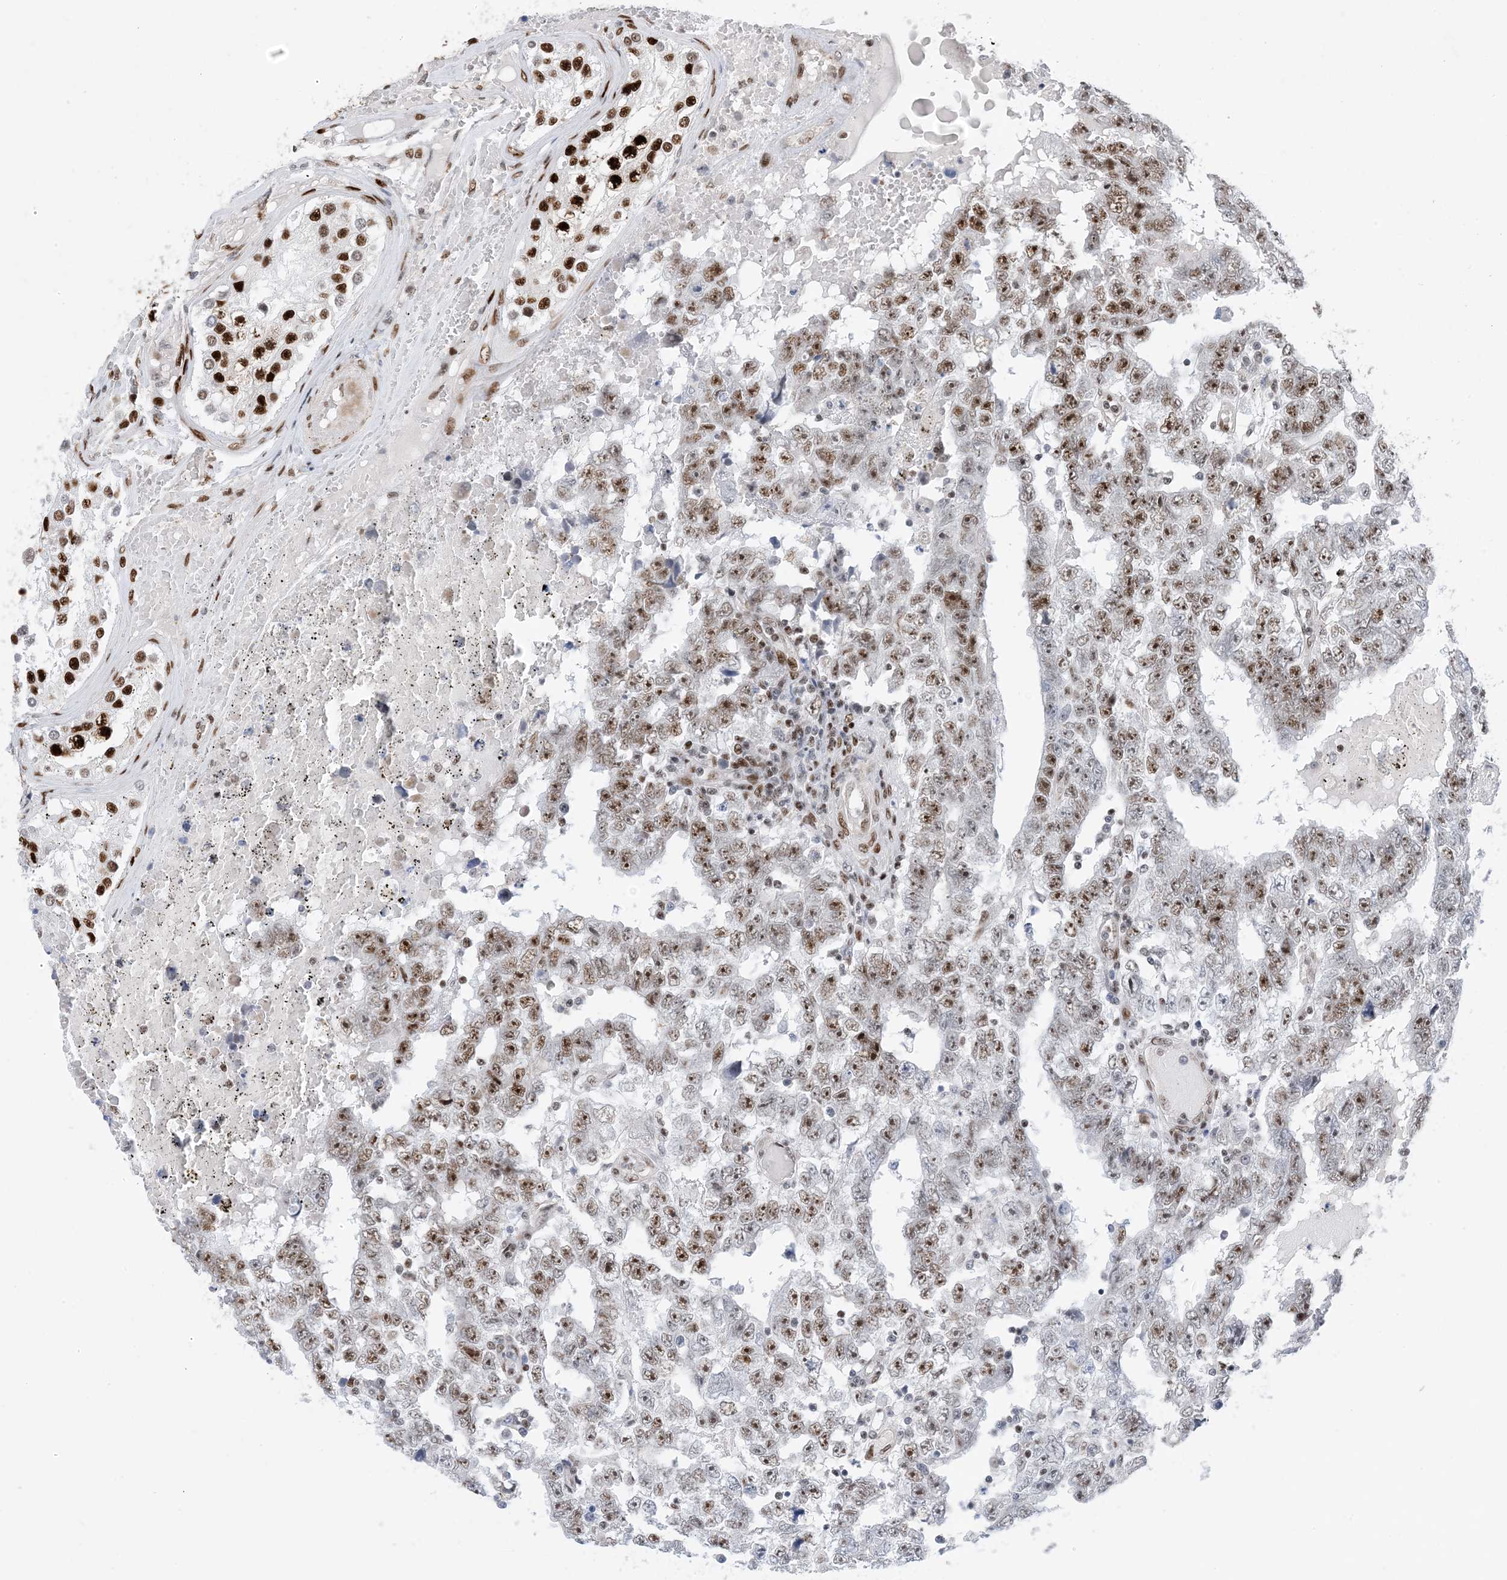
{"staining": {"intensity": "moderate", "quantity": ">75%", "location": "nuclear"}, "tissue": "testis cancer", "cell_type": "Tumor cells", "image_type": "cancer", "snomed": [{"axis": "morphology", "description": "Carcinoma, Embryonal, NOS"}, {"axis": "topography", "description": "Testis"}], "caption": "Immunohistochemistry (IHC) of human testis embryonal carcinoma displays medium levels of moderate nuclear staining in about >75% of tumor cells. The staining was performed using DAB (3,3'-diaminobenzidine), with brown indicating positive protein expression. Nuclei are stained blue with hematoxylin.", "gene": "TSPYL1", "patient": {"sex": "male", "age": 25}}